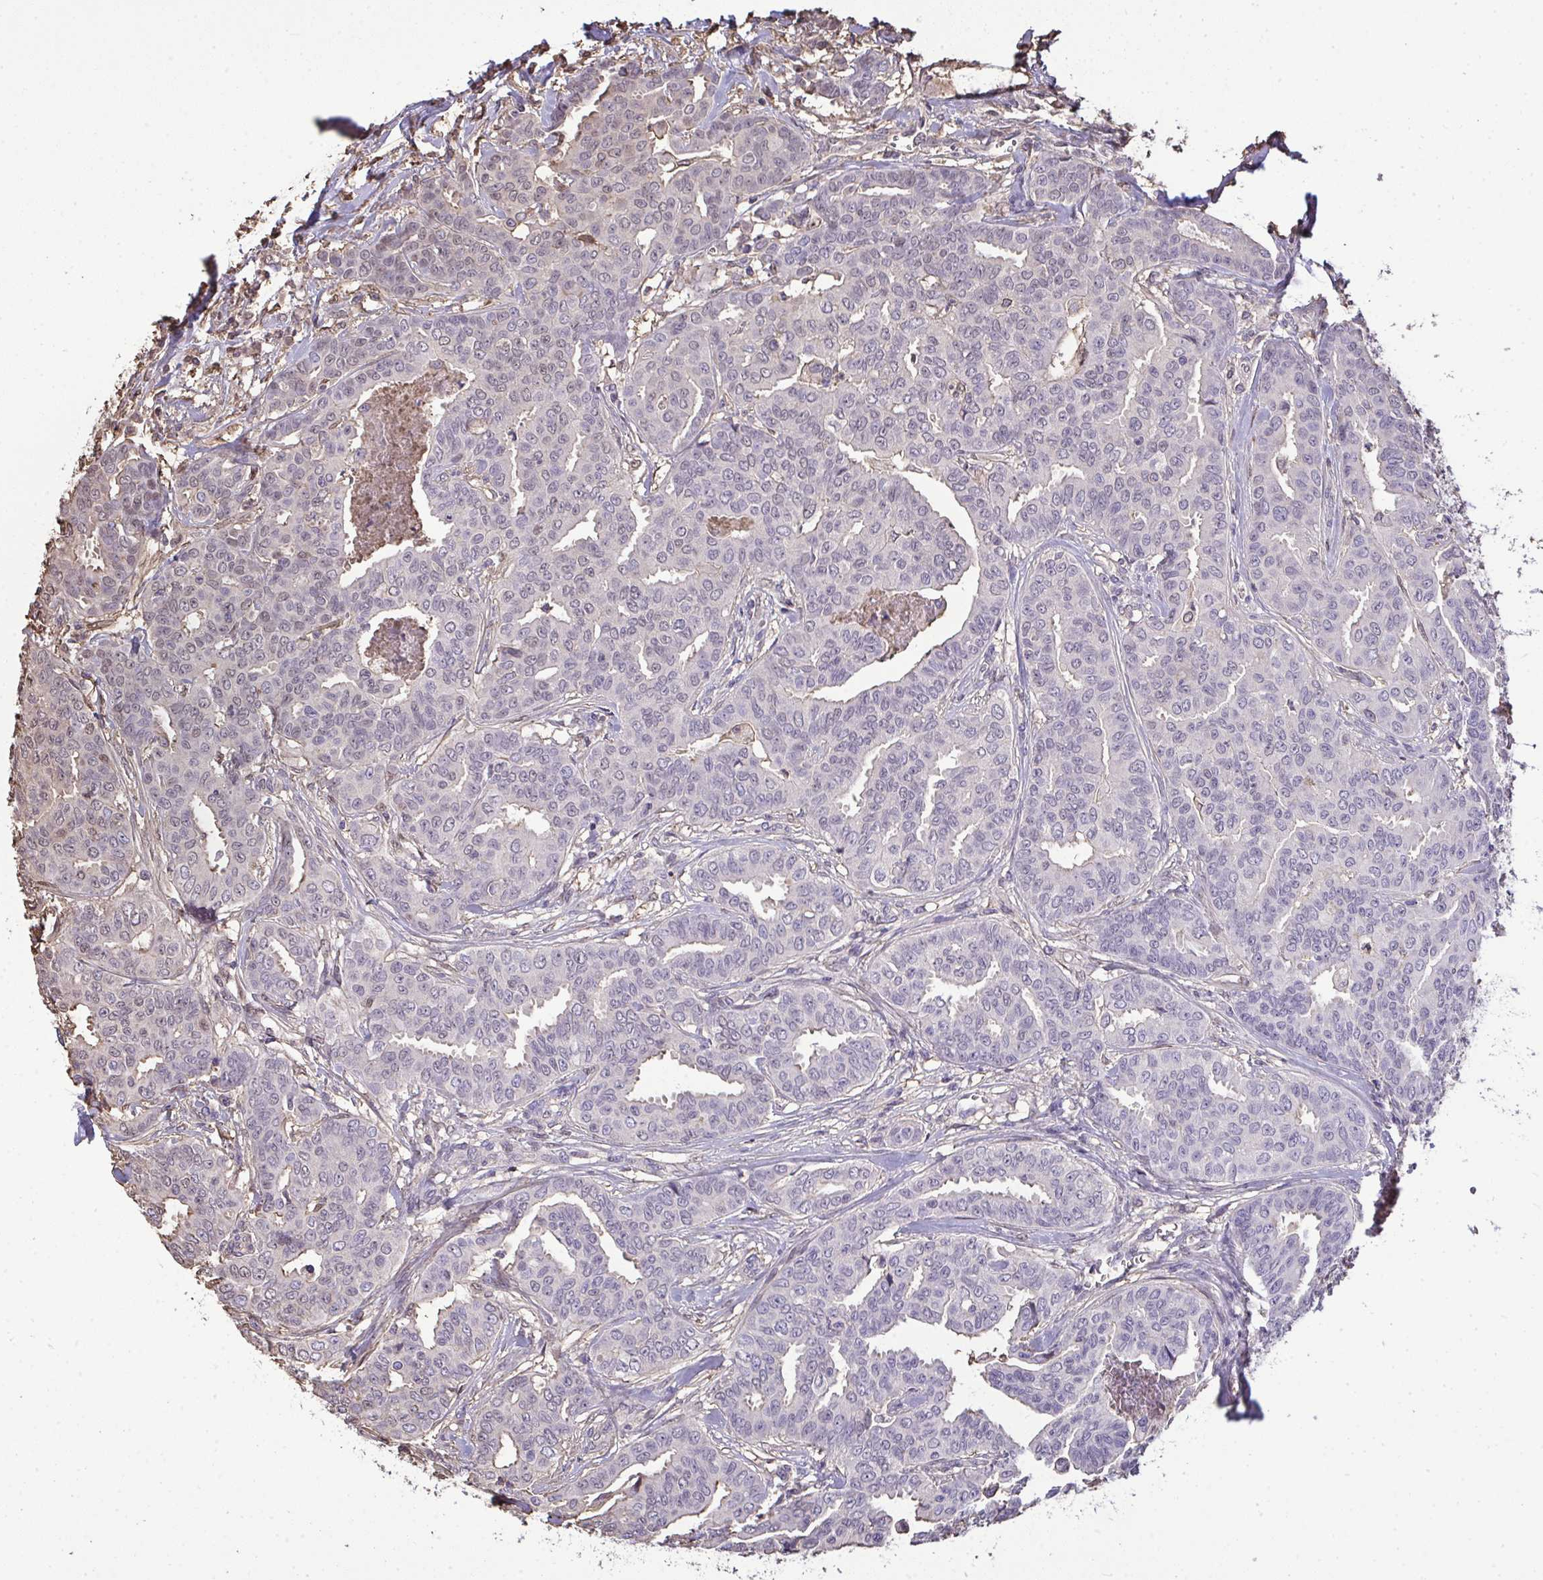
{"staining": {"intensity": "negative", "quantity": "none", "location": "none"}, "tissue": "breast cancer", "cell_type": "Tumor cells", "image_type": "cancer", "snomed": [{"axis": "morphology", "description": "Duct carcinoma"}, {"axis": "topography", "description": "Breast"}], "caption": "Immunohistochemistry (IHC) of human breast cancer demonstrates no expression in tumor cells.", "gene": "ANXA5", "patient": {"sex": "female", "age": 45}}